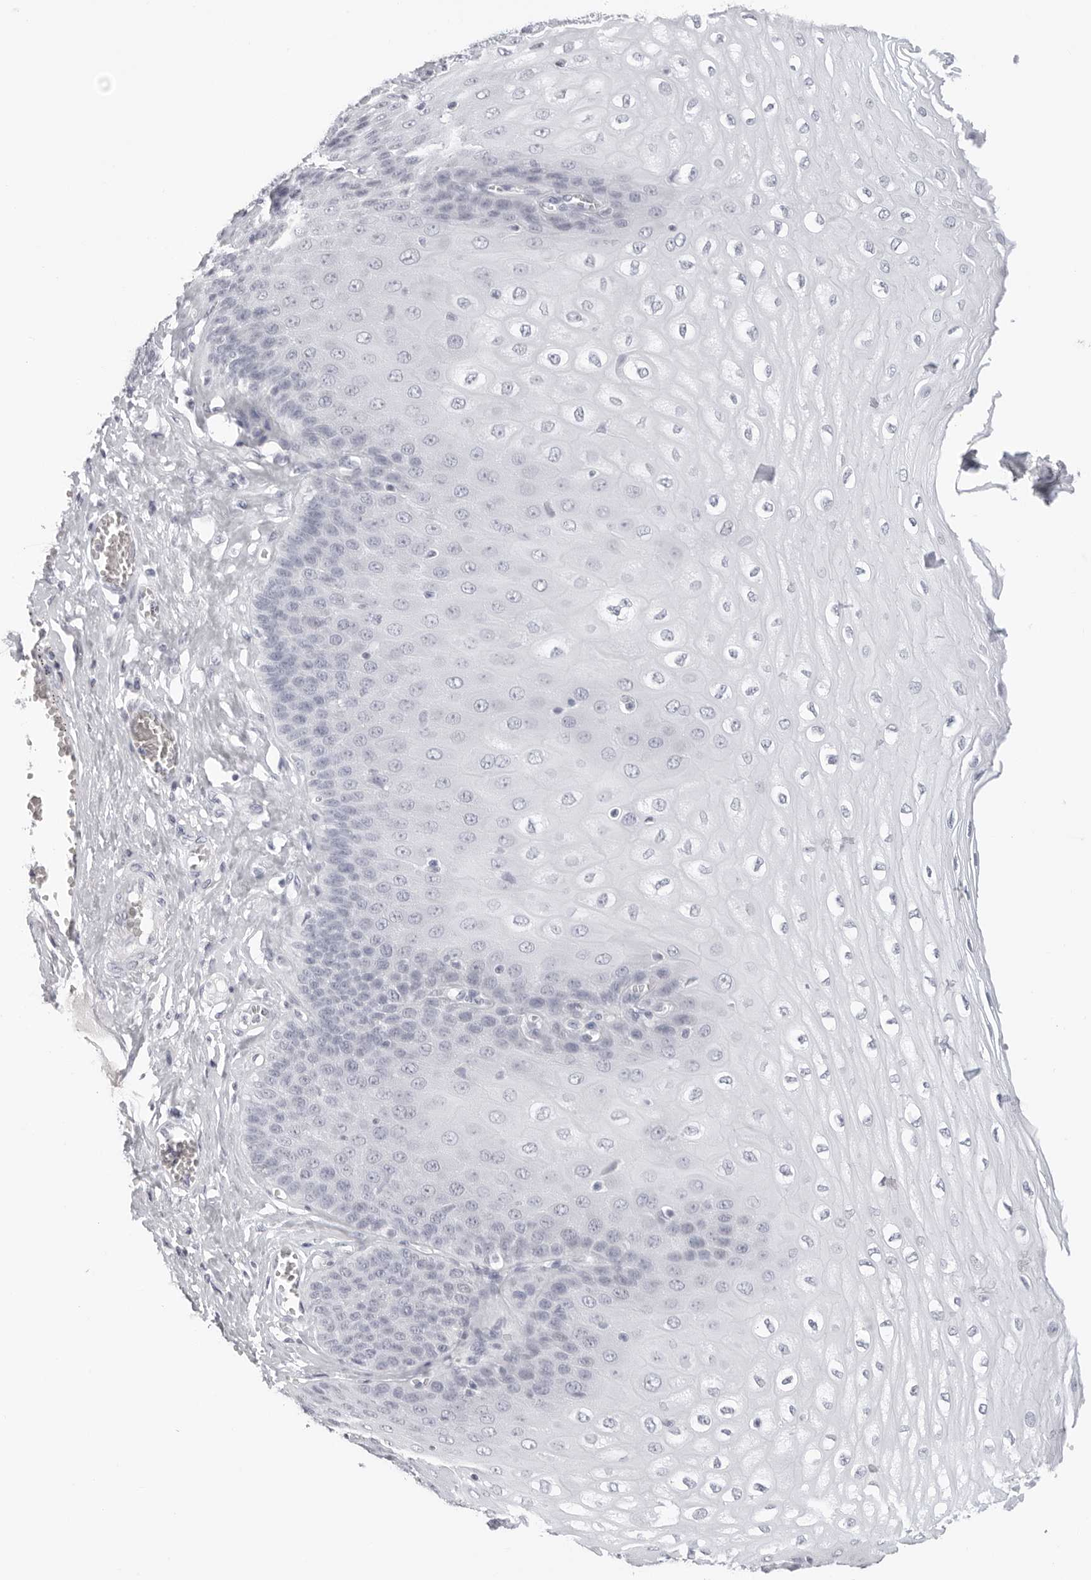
{"staining": {"intensity": "negative", "quantity": "none", "location": "none"}, "tissue": "esophagus", "cell_type": "Squamous epithelial cells", "image_type": "normal", "snomed": [{"axis": "morphology", "description": "Normal tissue, NOS"}, {"axis": "topography", "description": "Esophagus"}], "caption": "A micrograph of esophagus stained for a protein exhibits no brown staining in squamous epithelial cells.", "gene": "EDN2", "patient": {"sex": "male", "age": 60}}